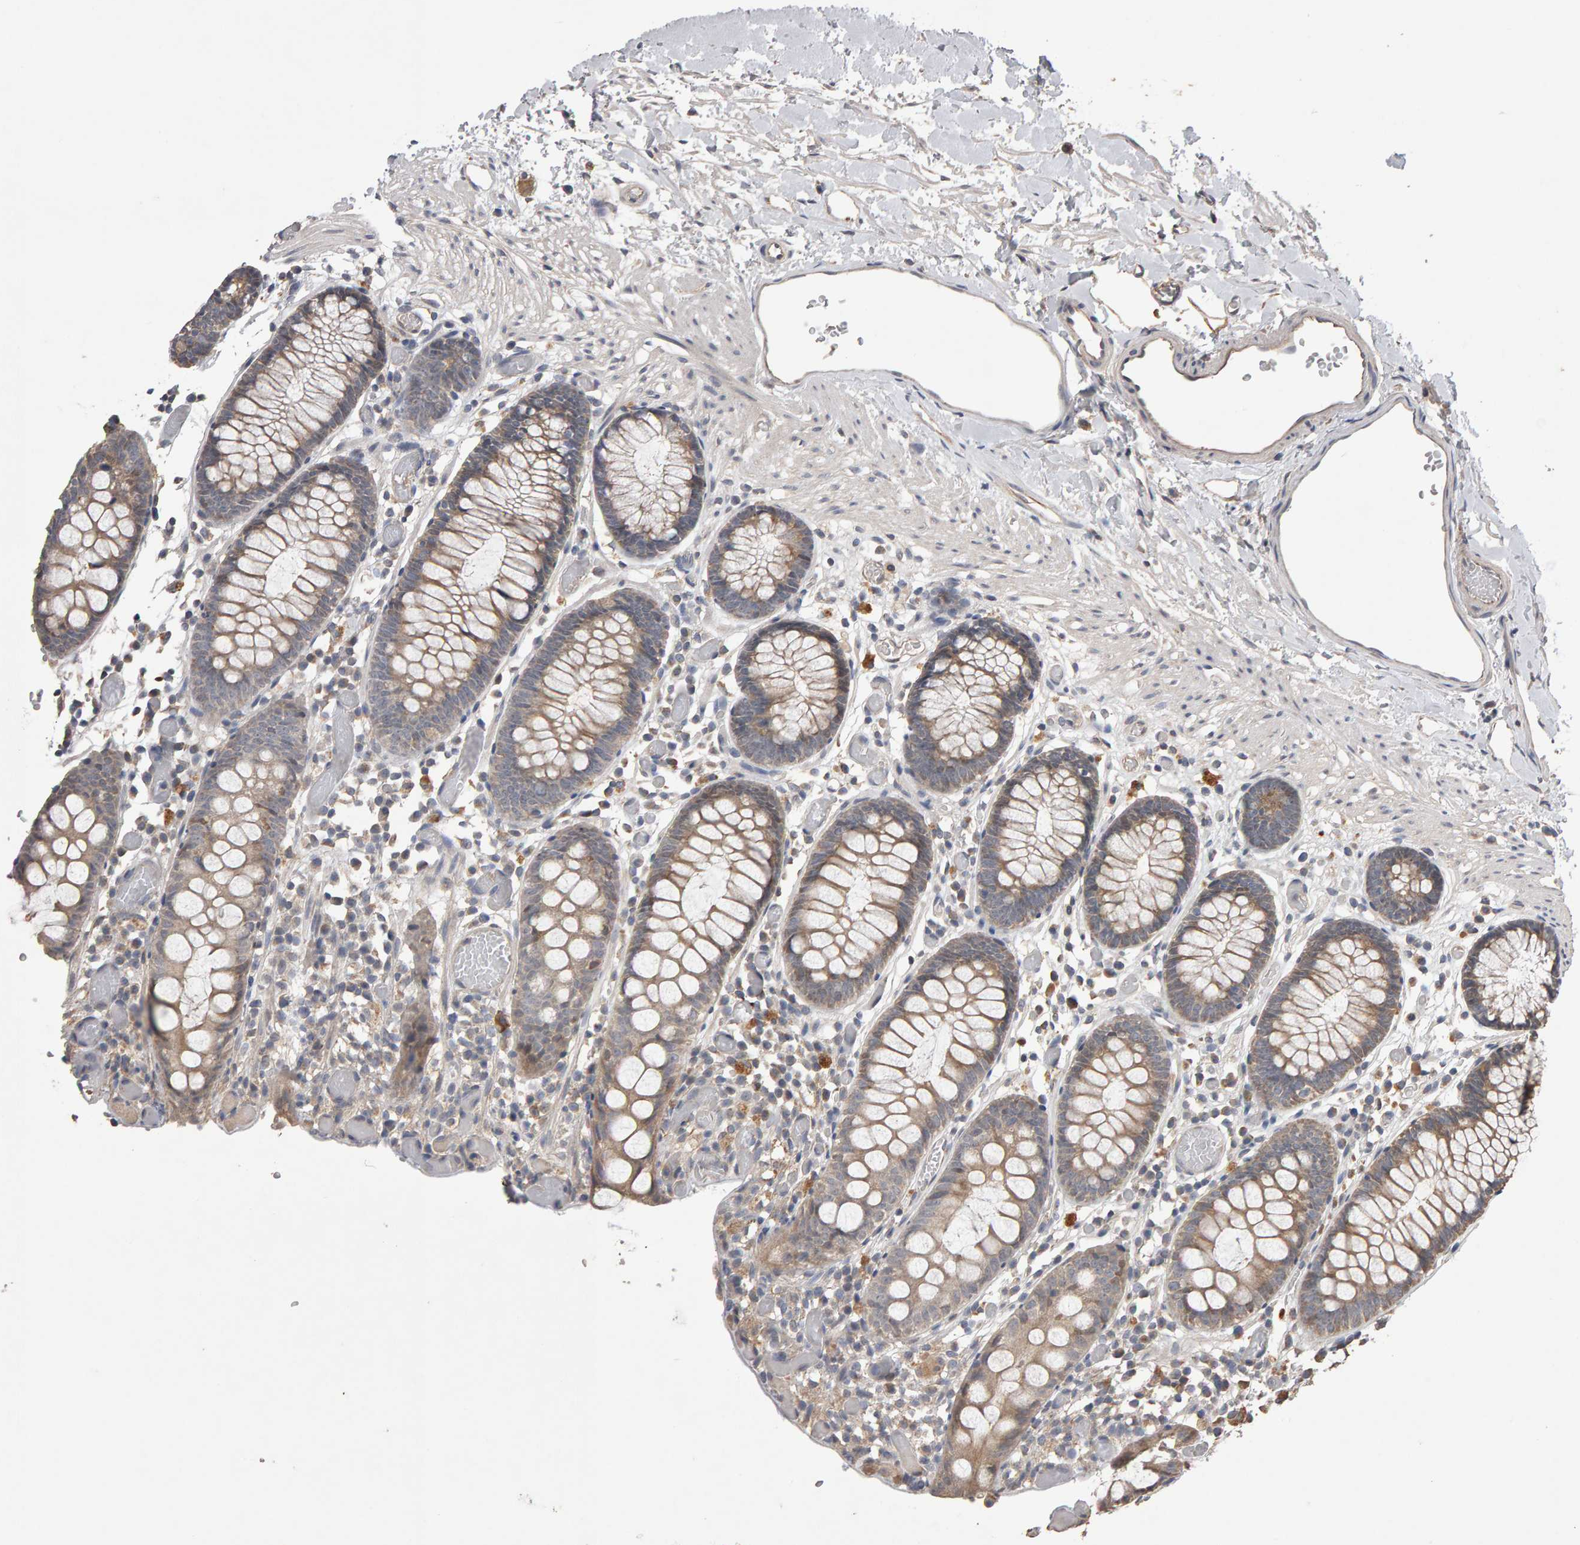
{"staining": {"intensity": "moderate", "quantity": ">75%", "location": "cytoplasmic/membranous"}, "tissue": "colon", "cell_type": "Endothelial cells", "image_type": "normal", "snomed": [{"axis": "morphology", "description": "Normal tissue, NOS"}, {"axis": "topography", "description": "Colon"}], "caption": "Benign colon exhibits moderate cytoplasmic/membranous staining in approximately >75% of endothelial cells, visualized by immunohistochemistry. (DAB IHC, brown staining for protein, blue staining for nuclei).", "gene": "COASY", "patient": {"sex": "male", "age": 14}}